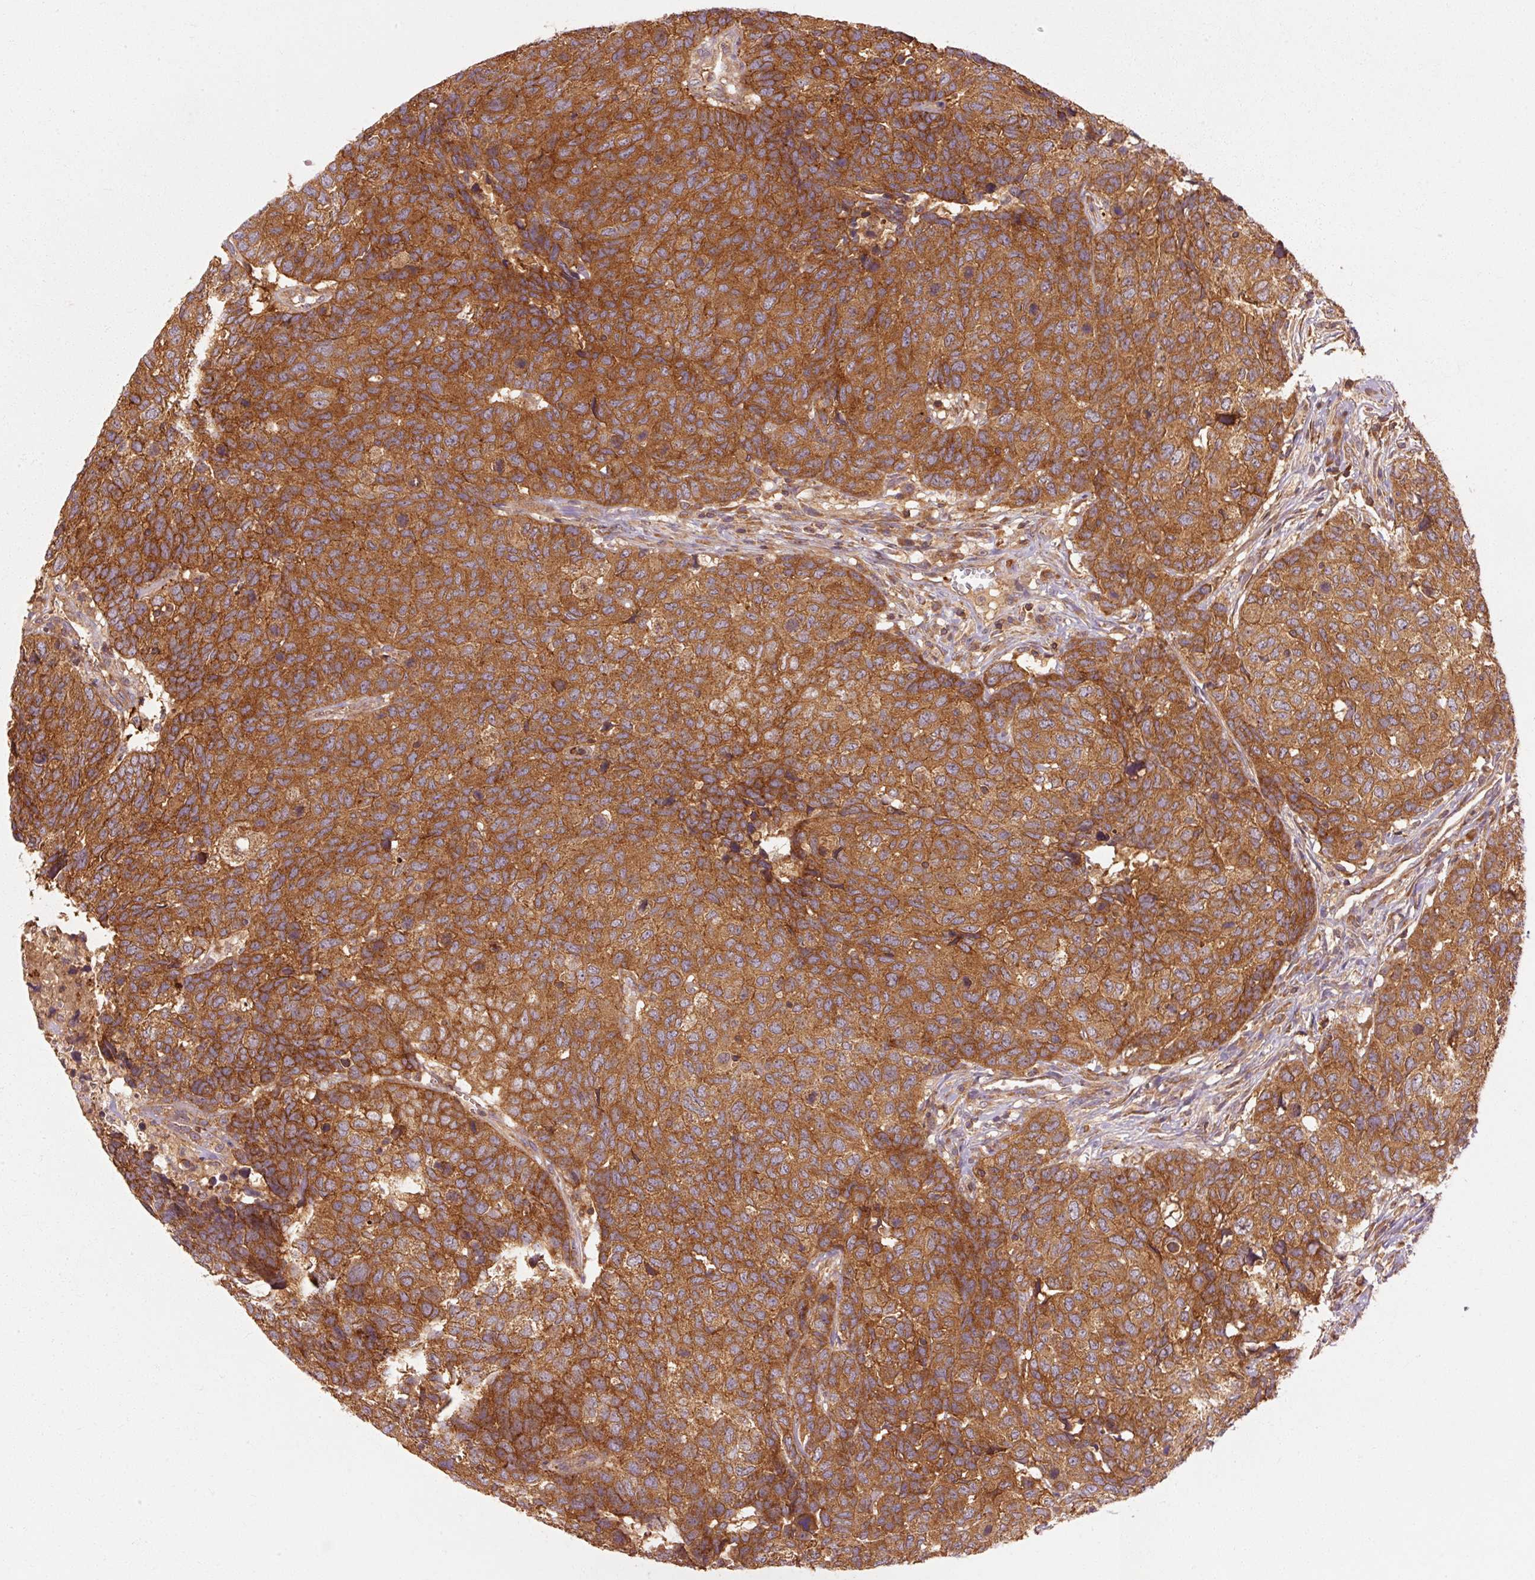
{"staining": {"intensity": "strong", "quantity": ">75%", "location": "cytoplasmic/membranous"}, "tissue": "head and neck cancer", "cell_type": "Tumor cells", "image_type": "cancer", "snomed": [{"axis": "morphology", "description": "Normal tissue, NOS"}, {"axis": "morphology", "description": "Squamous cell carcinoma, NOS"}, {"axis": "topography", "description": "Skeletal muscle"}, {"axis": "topography", "description": "Vascular tissue"}, {"axis": "topography", "description": "Peripheral nerve tissue"}, {"axis": "topography", "description": "Head-Neck"}], "caption": "This is a histology image of IHC staining of head and neck squamous cell carcinoma, which shows strong staining in the cytoplasmic/membranous of tumor cells.", "gene": "CTNNA1", "patient": {"sex": "male", "age": 66}}